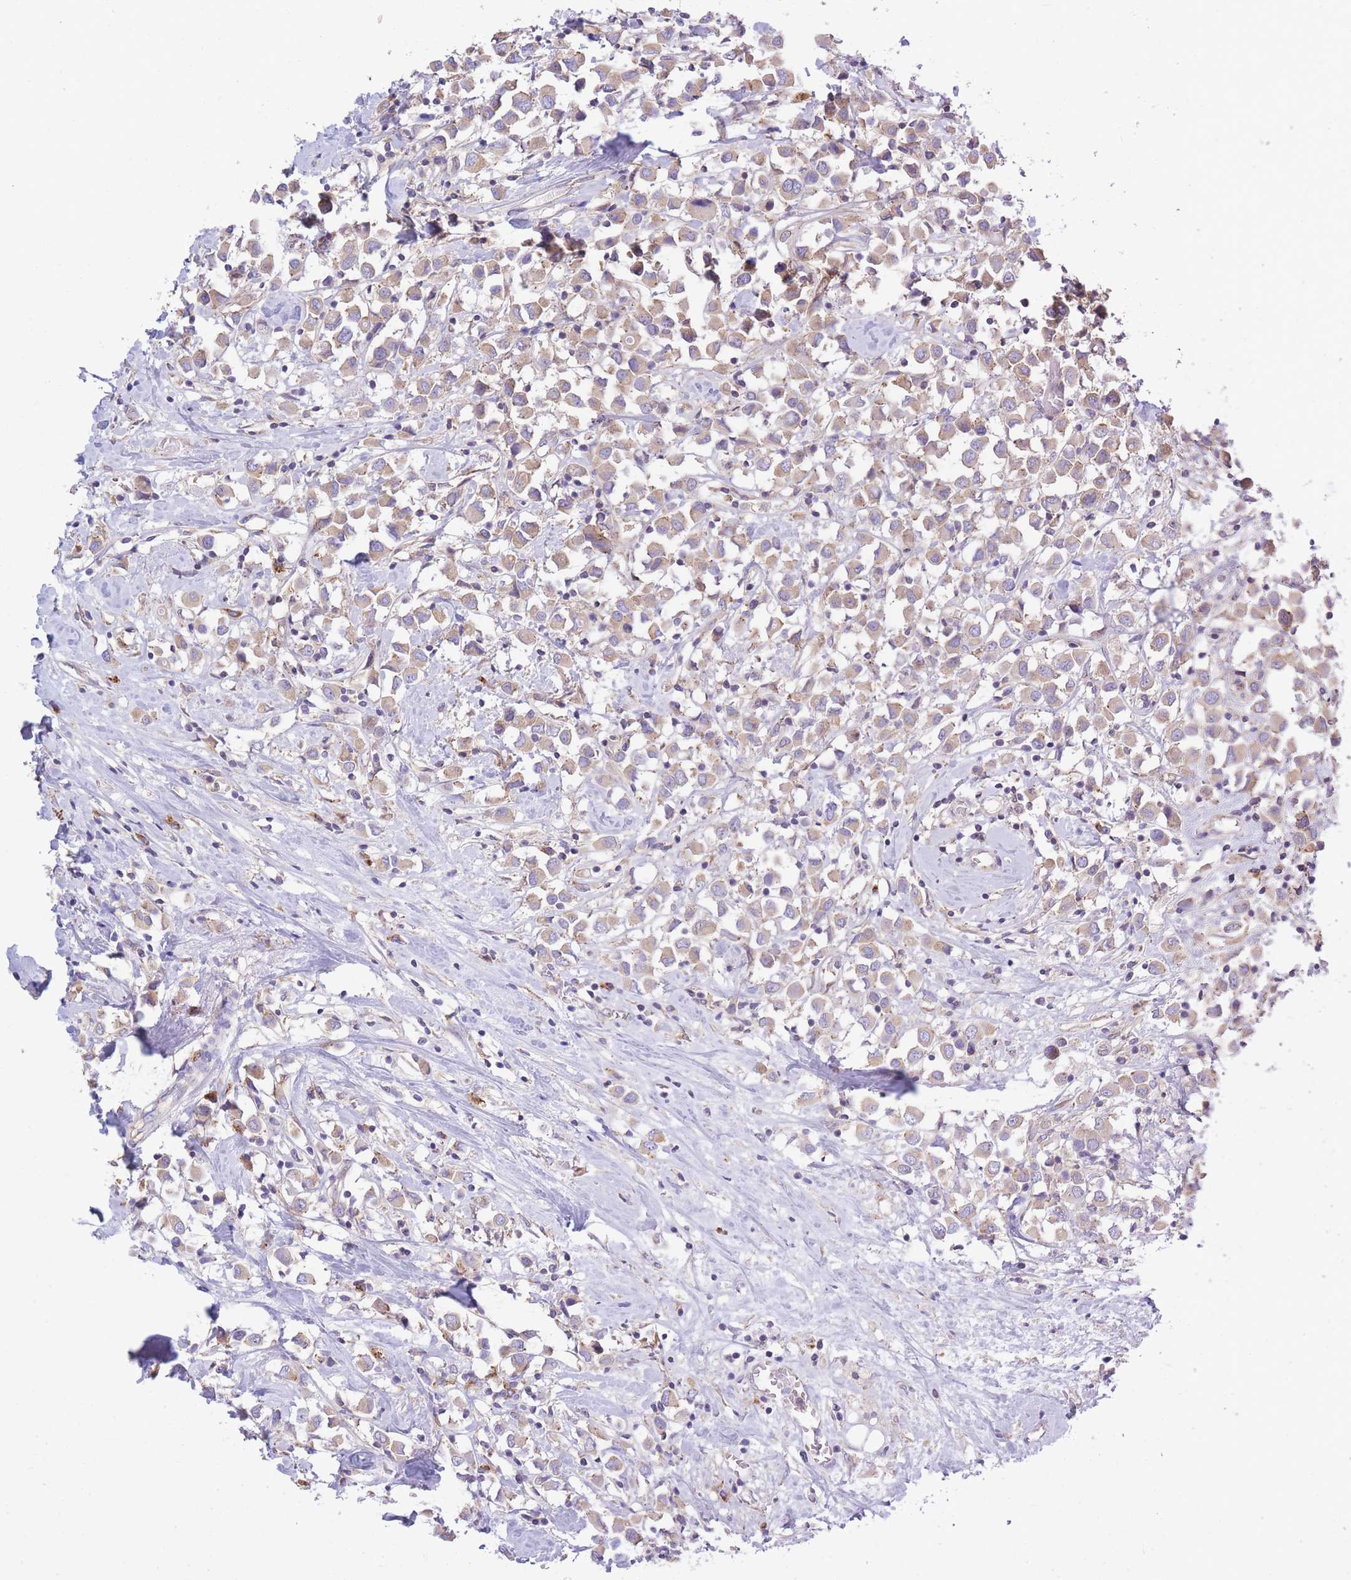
{"staining": {"intensity": "weak", "quantity": ">75%", "location": "cytoplasmic/membranous"}, "tissue": "breast cancer", "cell_type": "Tumor cells", "image_type": "cancer", "snomed": [{"axis": "morphology", "description": "Duct carcinoma"}, {"axis": "topography", "description": "Breast"}], "caption": "Breast cancer (infiltrating ductal carcinoma) stained with a brown dye displays weak cytoplasmic/membranous positive expression in about >75% of tumor cells.", "gene": "COPG2", "patient": {"sex": "female", "age": 61}}